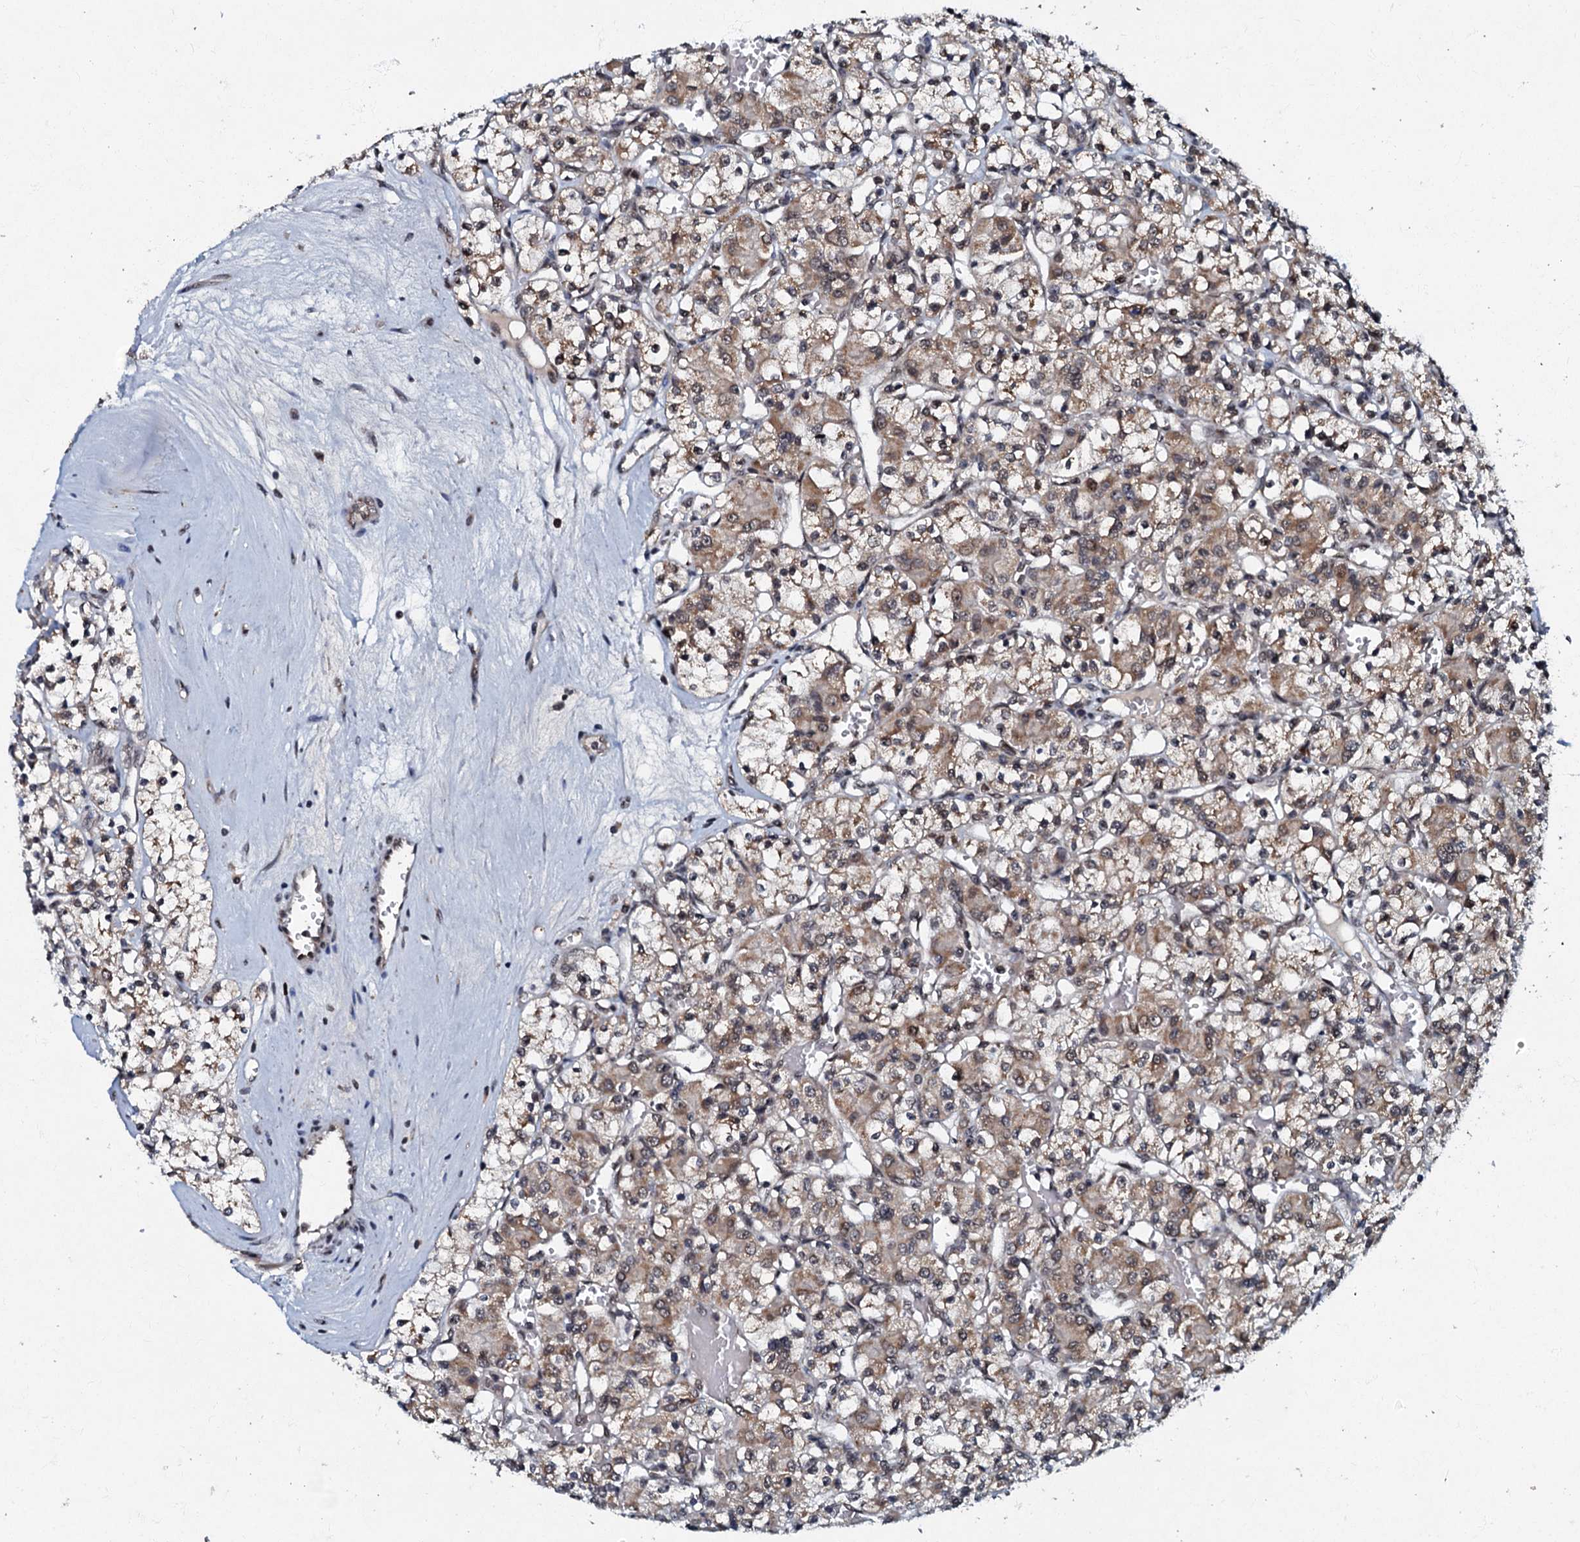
{"staining": {"intensity": "moderate", "quantity": "25%-75%", "location": "cytoplasmic/membranous,nuclear"}, "tissue": "renal cancer", "cell_type": "Tumor cells", "image_type": "cancer", "snomed": [{"axis": "morphology", "description": "Adenocarcinoma, NOS"}, {"axis": "topography", "description": "Kidney"}], "caption": "Renal adenocarcinoma stained with immunohistochemistry demonstrates moderate cytoplasmic/membranous and nuclear expression in about 25%-75% of tumor cells.", "gene": "C18orf32", "patient": {"sex": "female", "age": 59}}